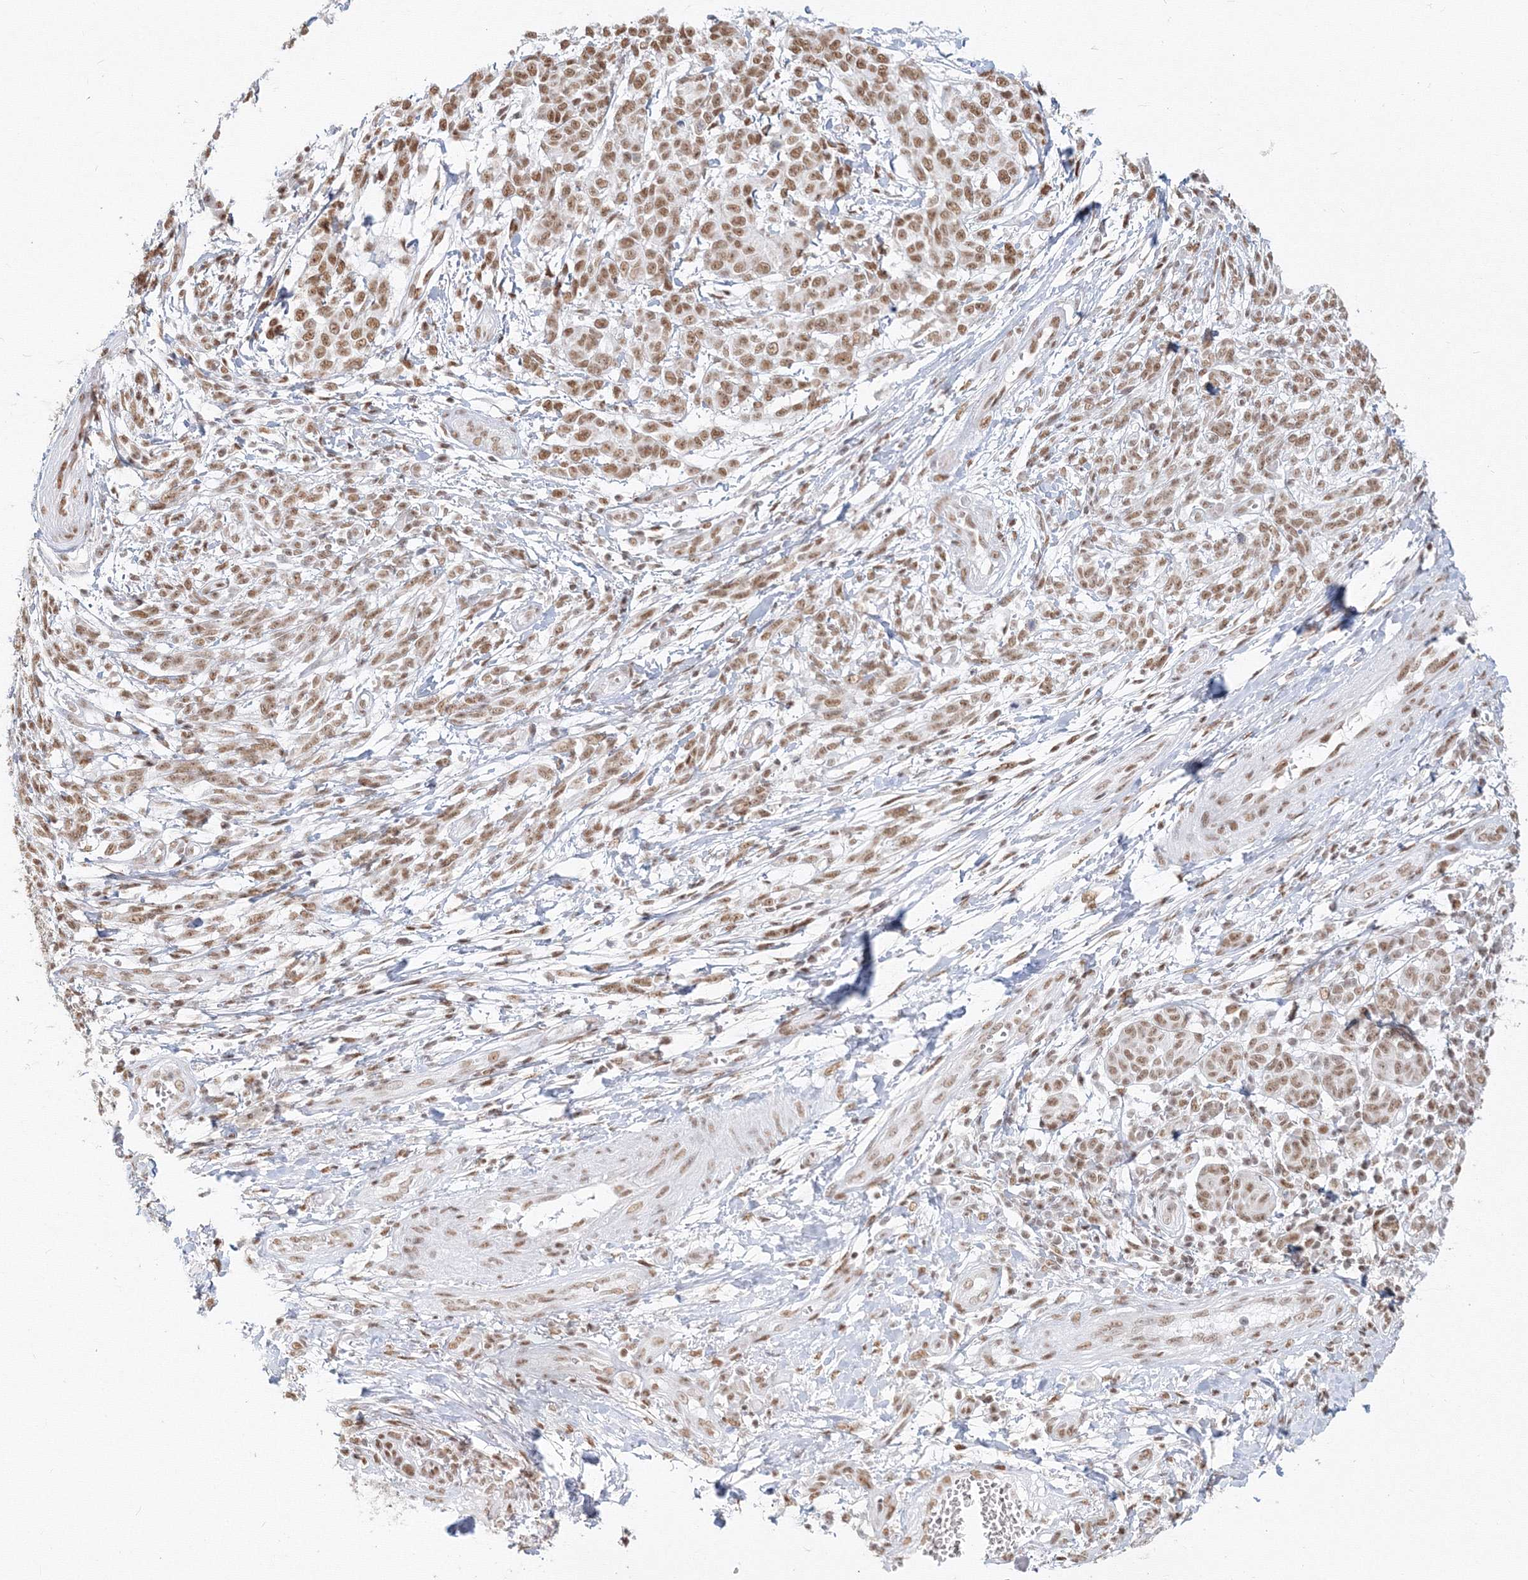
{"staining": {"intensity": "moderate", "quantity": ">75%", "location": "nuclear"}, "tissue": "melanoma", "cell_type": "Tumor cells", "image_type": "cancer", "snomed": [{"axis": "morphology", "description": "Malignant melanoma, NOS"}, {"axis": "topography", "description": "Skin"}], "caption": "Malignant melanoma was stained to show a protein in brown. There is medium levels of moderate nuclear staining in about >75% of tumor cells.", "gene": "PPP4R2", "patient": {"sex": "male", "age": 49}}